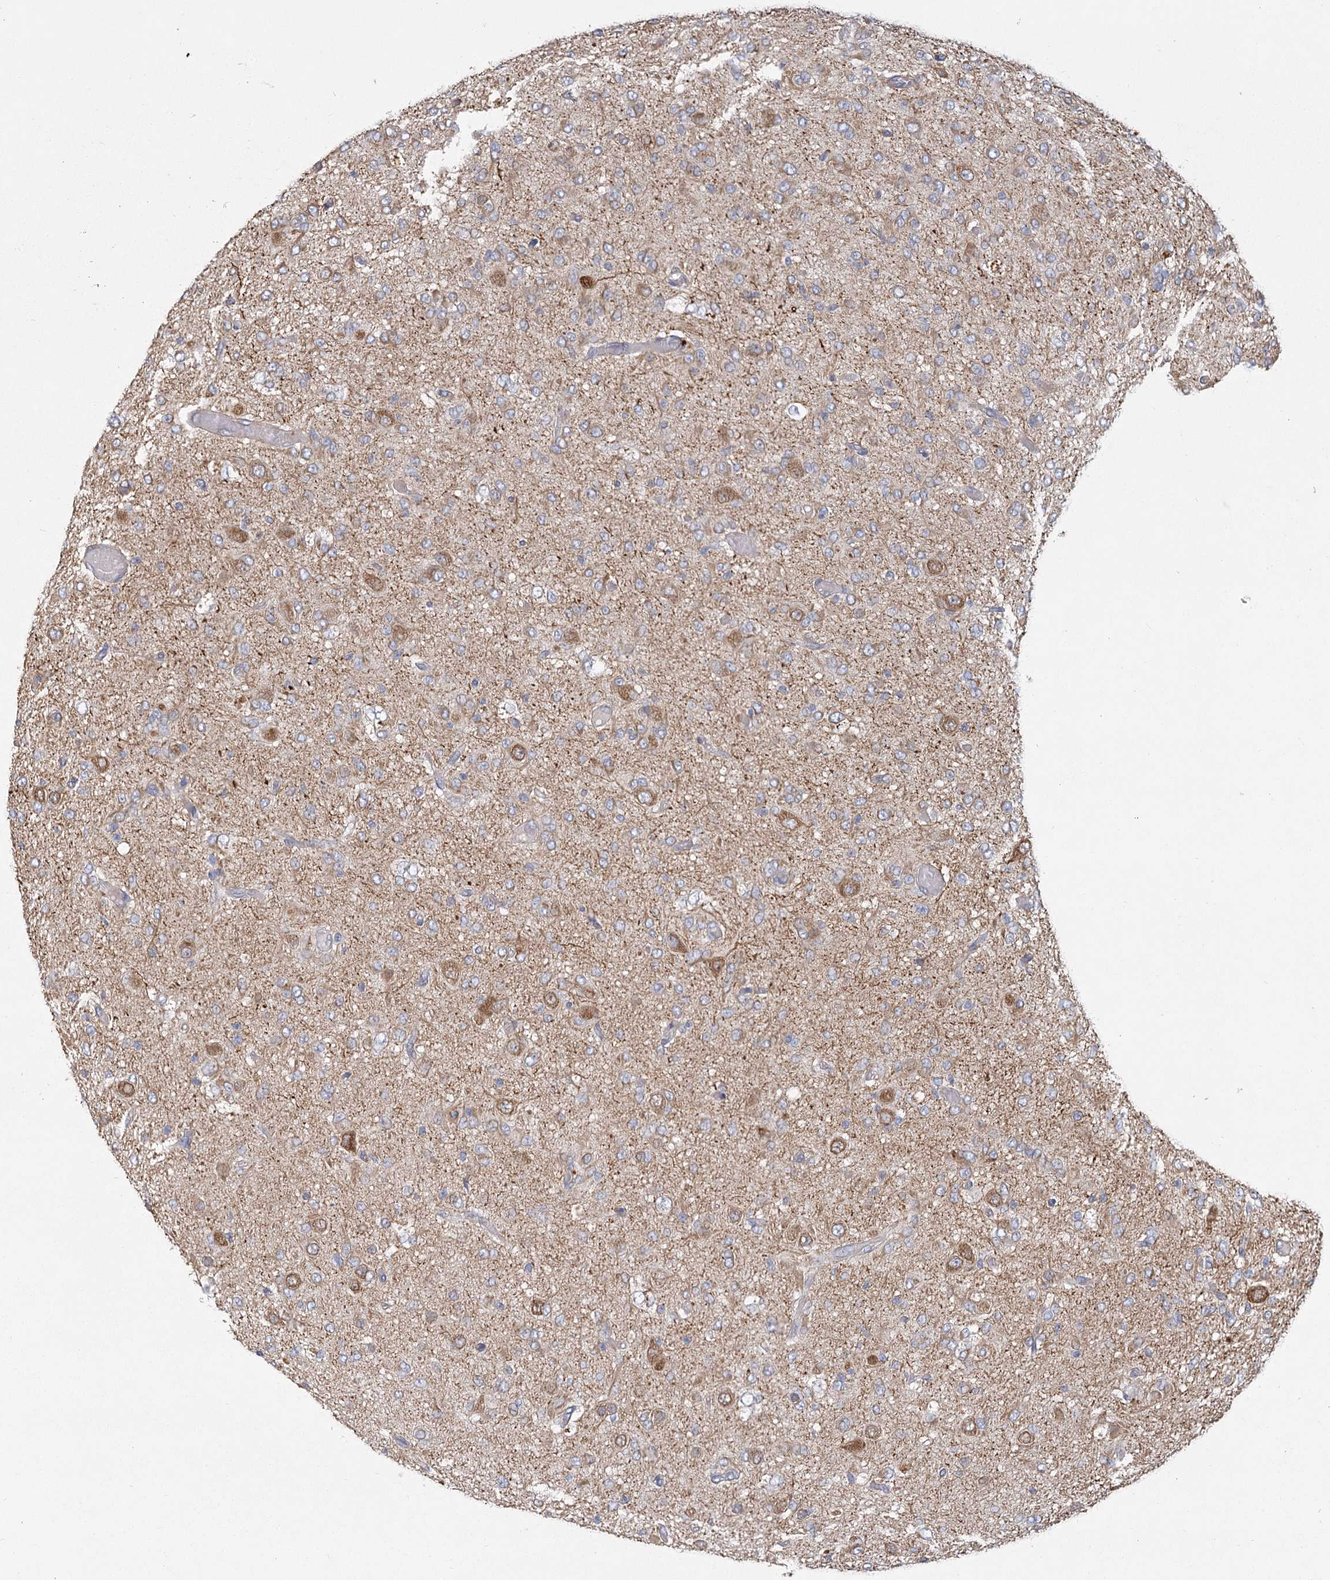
{"staining": {"intensity": "weak", "quantity": "25%-75%", "location": "cytoplasmic/membranous"}, "tissue": "glioma", "cell_type": "Tumor cells", "image_type": "cancer", "snomed": [{"axis": "morphology", "description": "Glioma, malignant, High grade"}, {"axis": "topography", "description": "Brain"}], "caption": "The photomicrograph demonstrates a brown stain indicating the presence of a protein in the cytoplasmic/membranous of tumor cells in malignant high-grade glioma.", "gene": "CNTLN", "patient": {"sex": "female", "age": 59}}